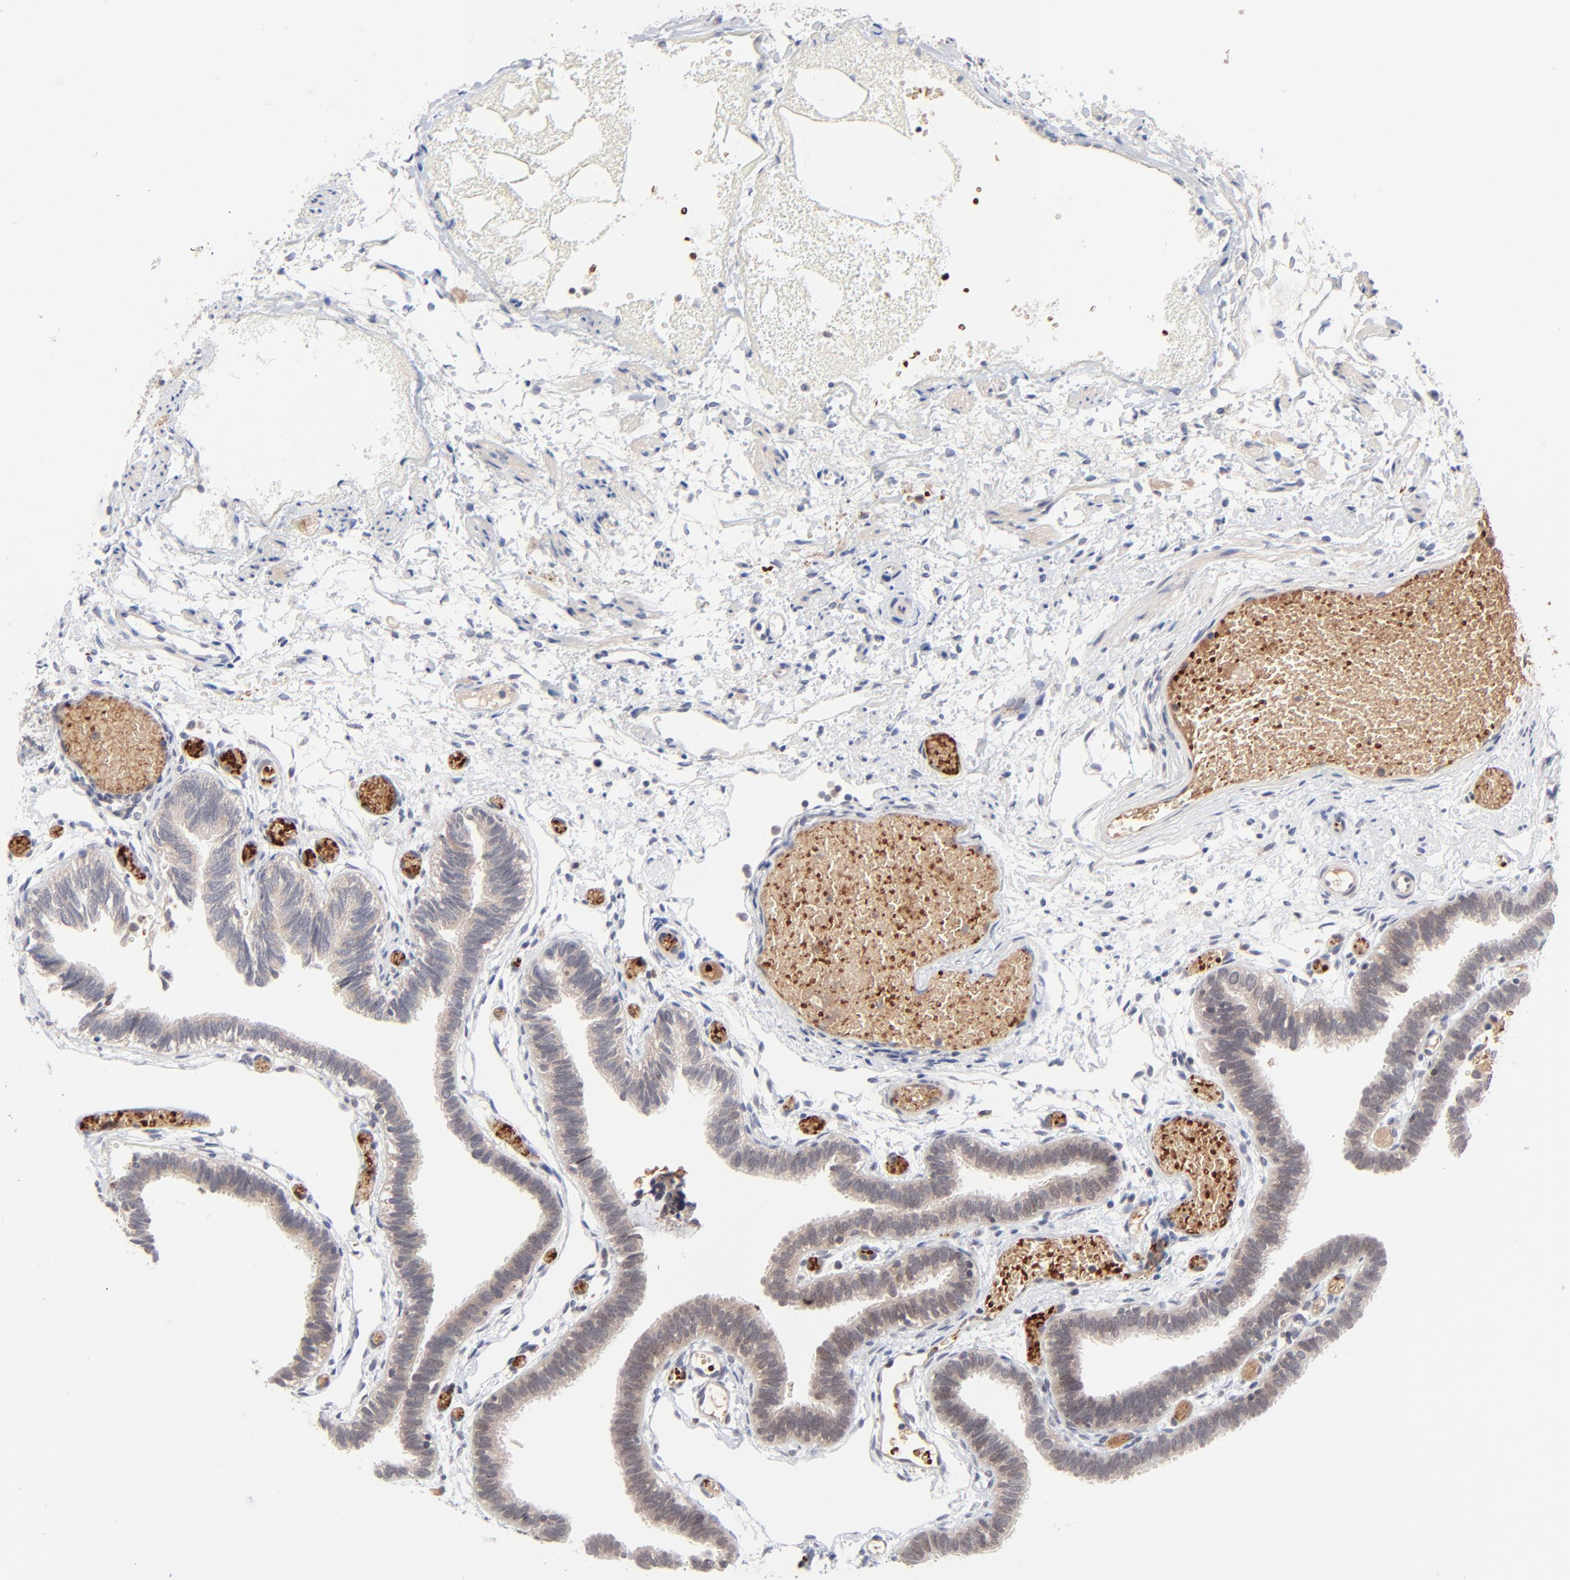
{"staining": {"intensity": "weak", "quantity": ">75%", "location": "cytoplasmic/membranous"}, "tissue": "fallopian tube", "cell_type": "Glandular cells", "image_type": "normal", "snomed": [{"axis": "morphology", "description": "Normal tissue, NOS"}, {"axis": "topography", "description": "Fallopian tube"}], "caption": "Protein staining exhibits weak cytoplasmic/membranous expression in about >75% of glandular cells in normal fallopian tube.", "gene": "CASP10", "patient": {"sex": "female", "age": 29}}